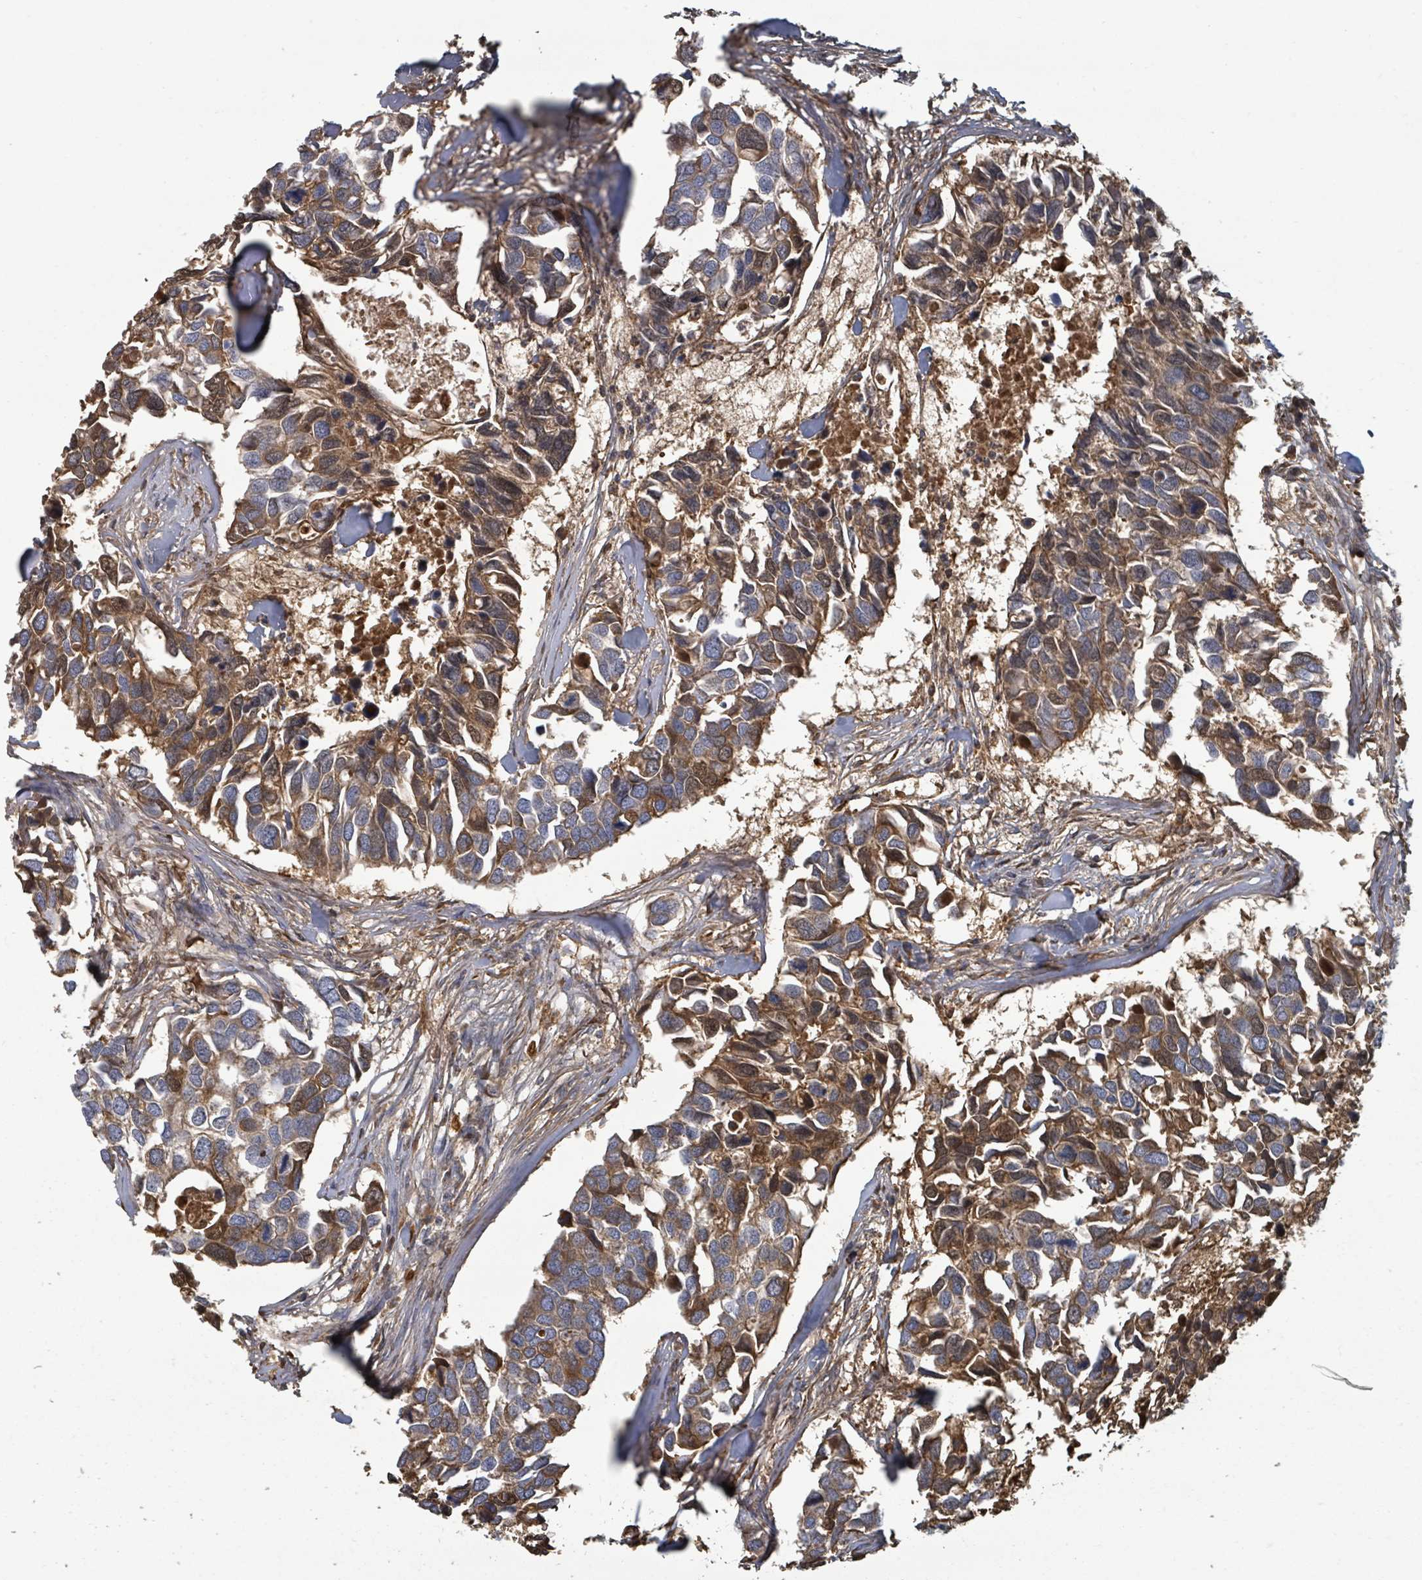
{"staining": {"intensity": "moderate", "quantity": ">75%", "location": "cytoplasmic/membranous"}, "tissue": "breast cancer", "cell_type": "Tumor cells", "image_type": "cancer", "snomed": [{"axis": "morphology", "description": "Duct carcinoma"}, {"axis": "topography", "description": "Breast"}], "caption": "This image shows breast invasive ductal carcinoma stained with IHC to label a protein in brown. The cytoplasmic/membranous of tumor cells show moderate positivity for the protein. Nuclei are counter-stained blue.", "gene": "GABBR1", "patient": {"sex": "female", "age": 83}}